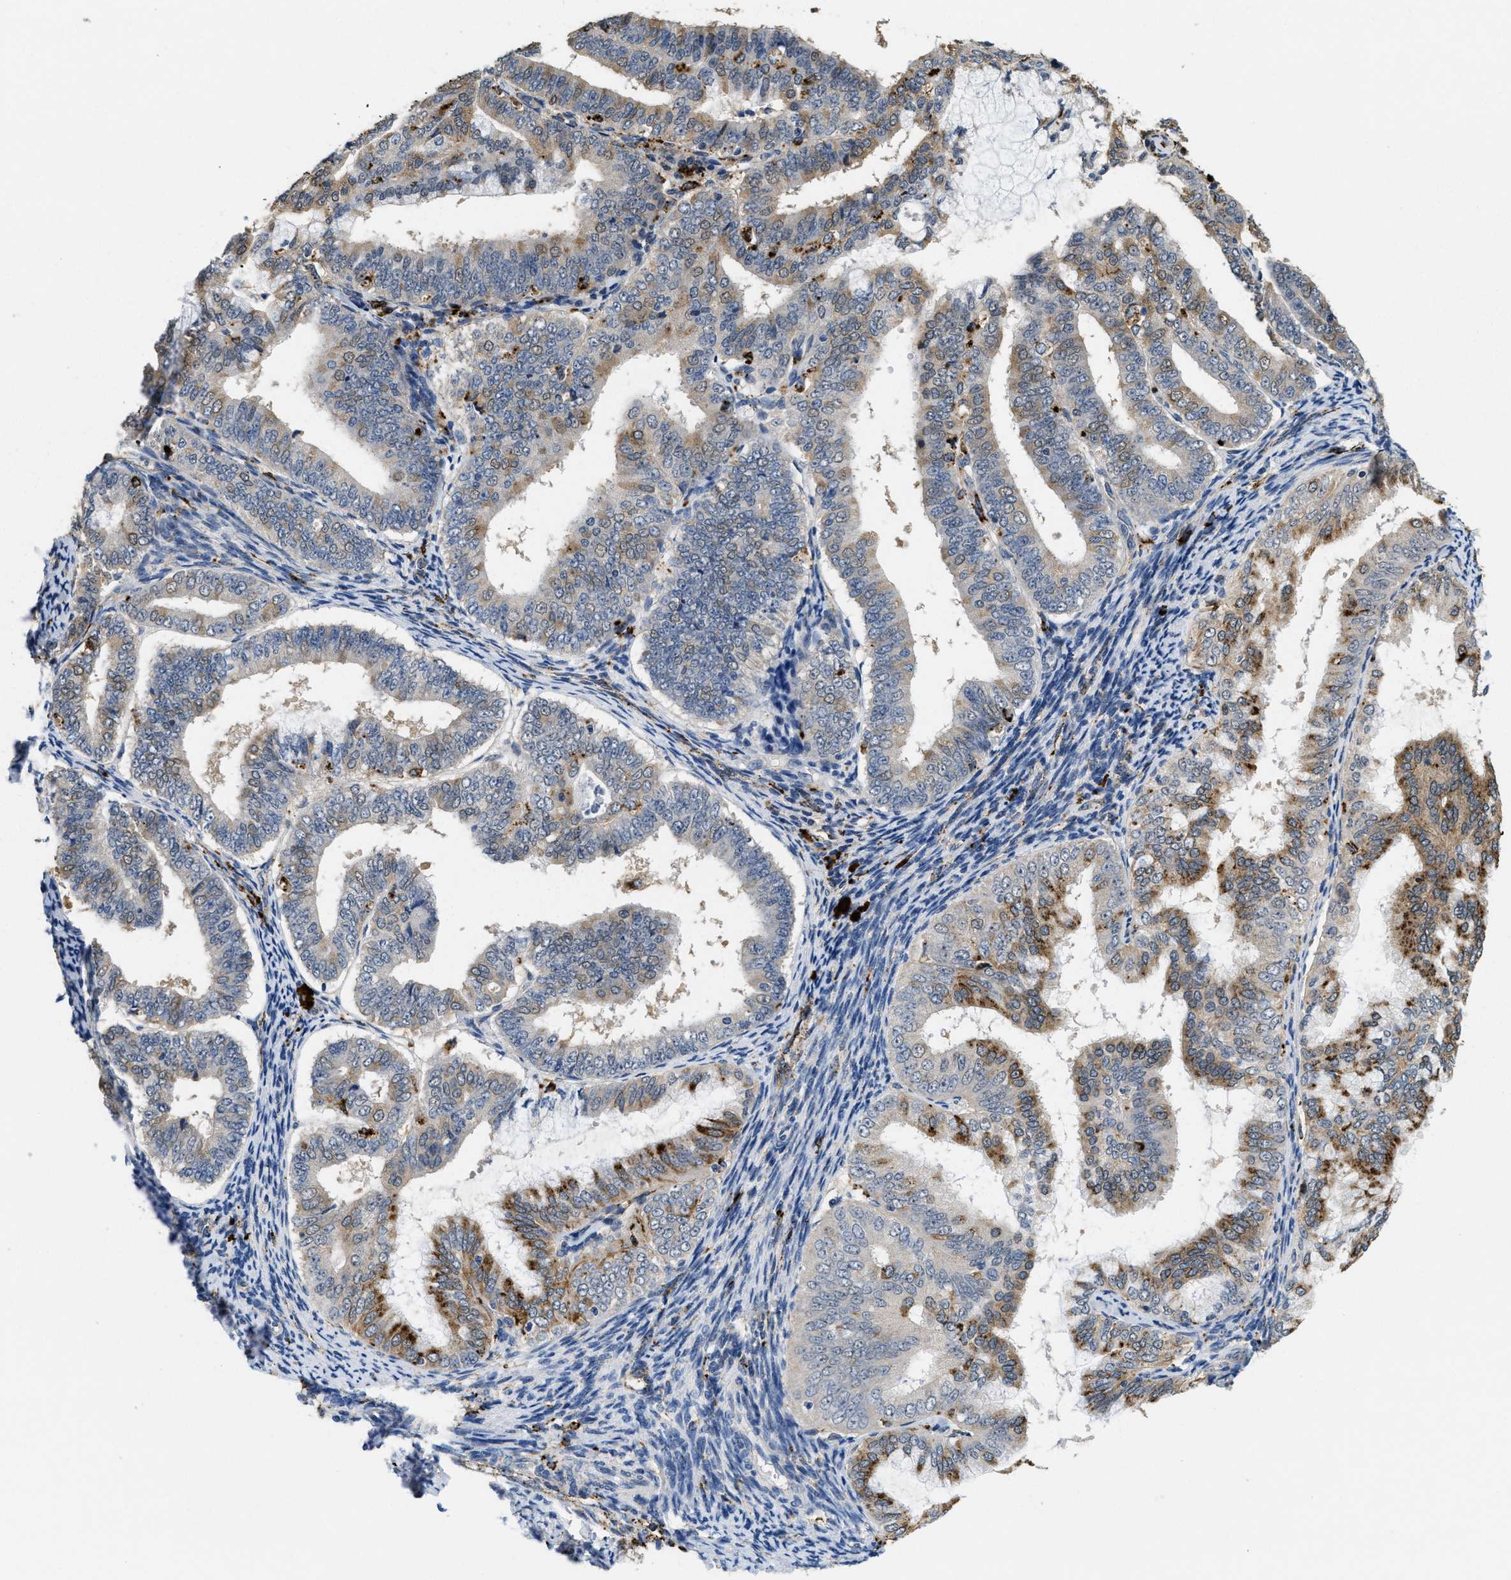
{"staining": {"intensity": "moderate", "quantity": ">75%", "location": "cytoplasmic/membranous"}, "tissue": "endometrial cancer", "cell_type": "Tumor cells", "image_type": "cancer", "snomed": [{"axis": "morphology", "description": "Adenocarcinoma, NOS"}, {"axis": "topography", "description": "Endometrium"}], "caption": "Tumor cells reveal moderate cytoplasmic/membranous staining in about >75% of cells in adenocarcinoma (endometrial). The protein is shown in brown color, while the nuclei are stained blue.", "gene": "BMPR2", "patient": {"sex": "female", "age": 63}}